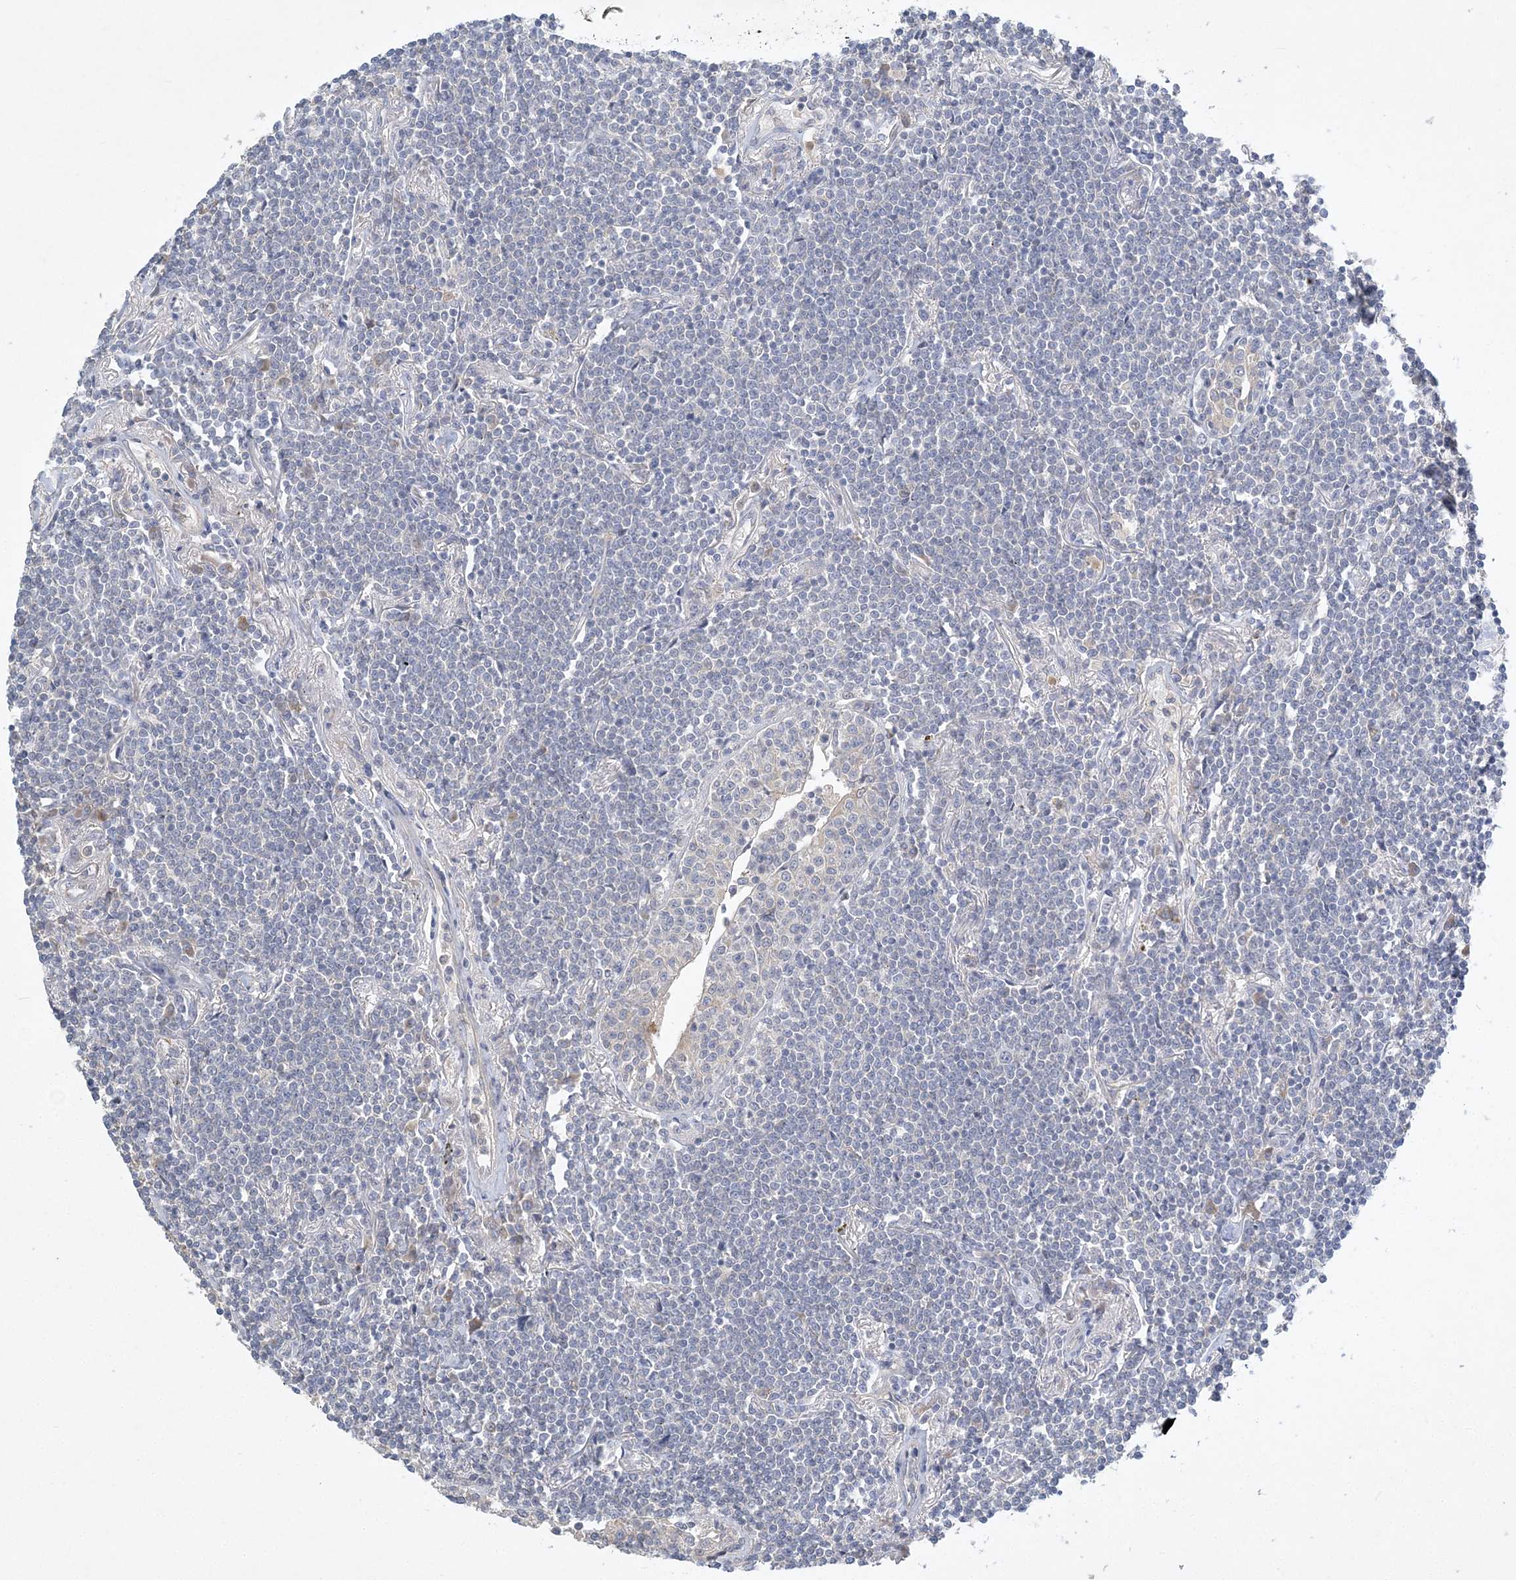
{"staining": {"intensity": "negative", "quantity": "none", "location": "none"}, "tissue": "lymphoma", "cell_type": "Tumor cells", "image_type": "cancer", "snomed": [{"axis": "morphology", "description": "Malignant lymphoma, non-Hodgkin's type, Low grade"}, {"axis": "topography", "description": "Lung"}], "caption": "Image shows no significant protein expression in tumor cells of malignant lymphoma, non-Hodgkin's type (low-grade).", "gene": "ANKRD35", "patient": {"sex": "female", "age": 71}}